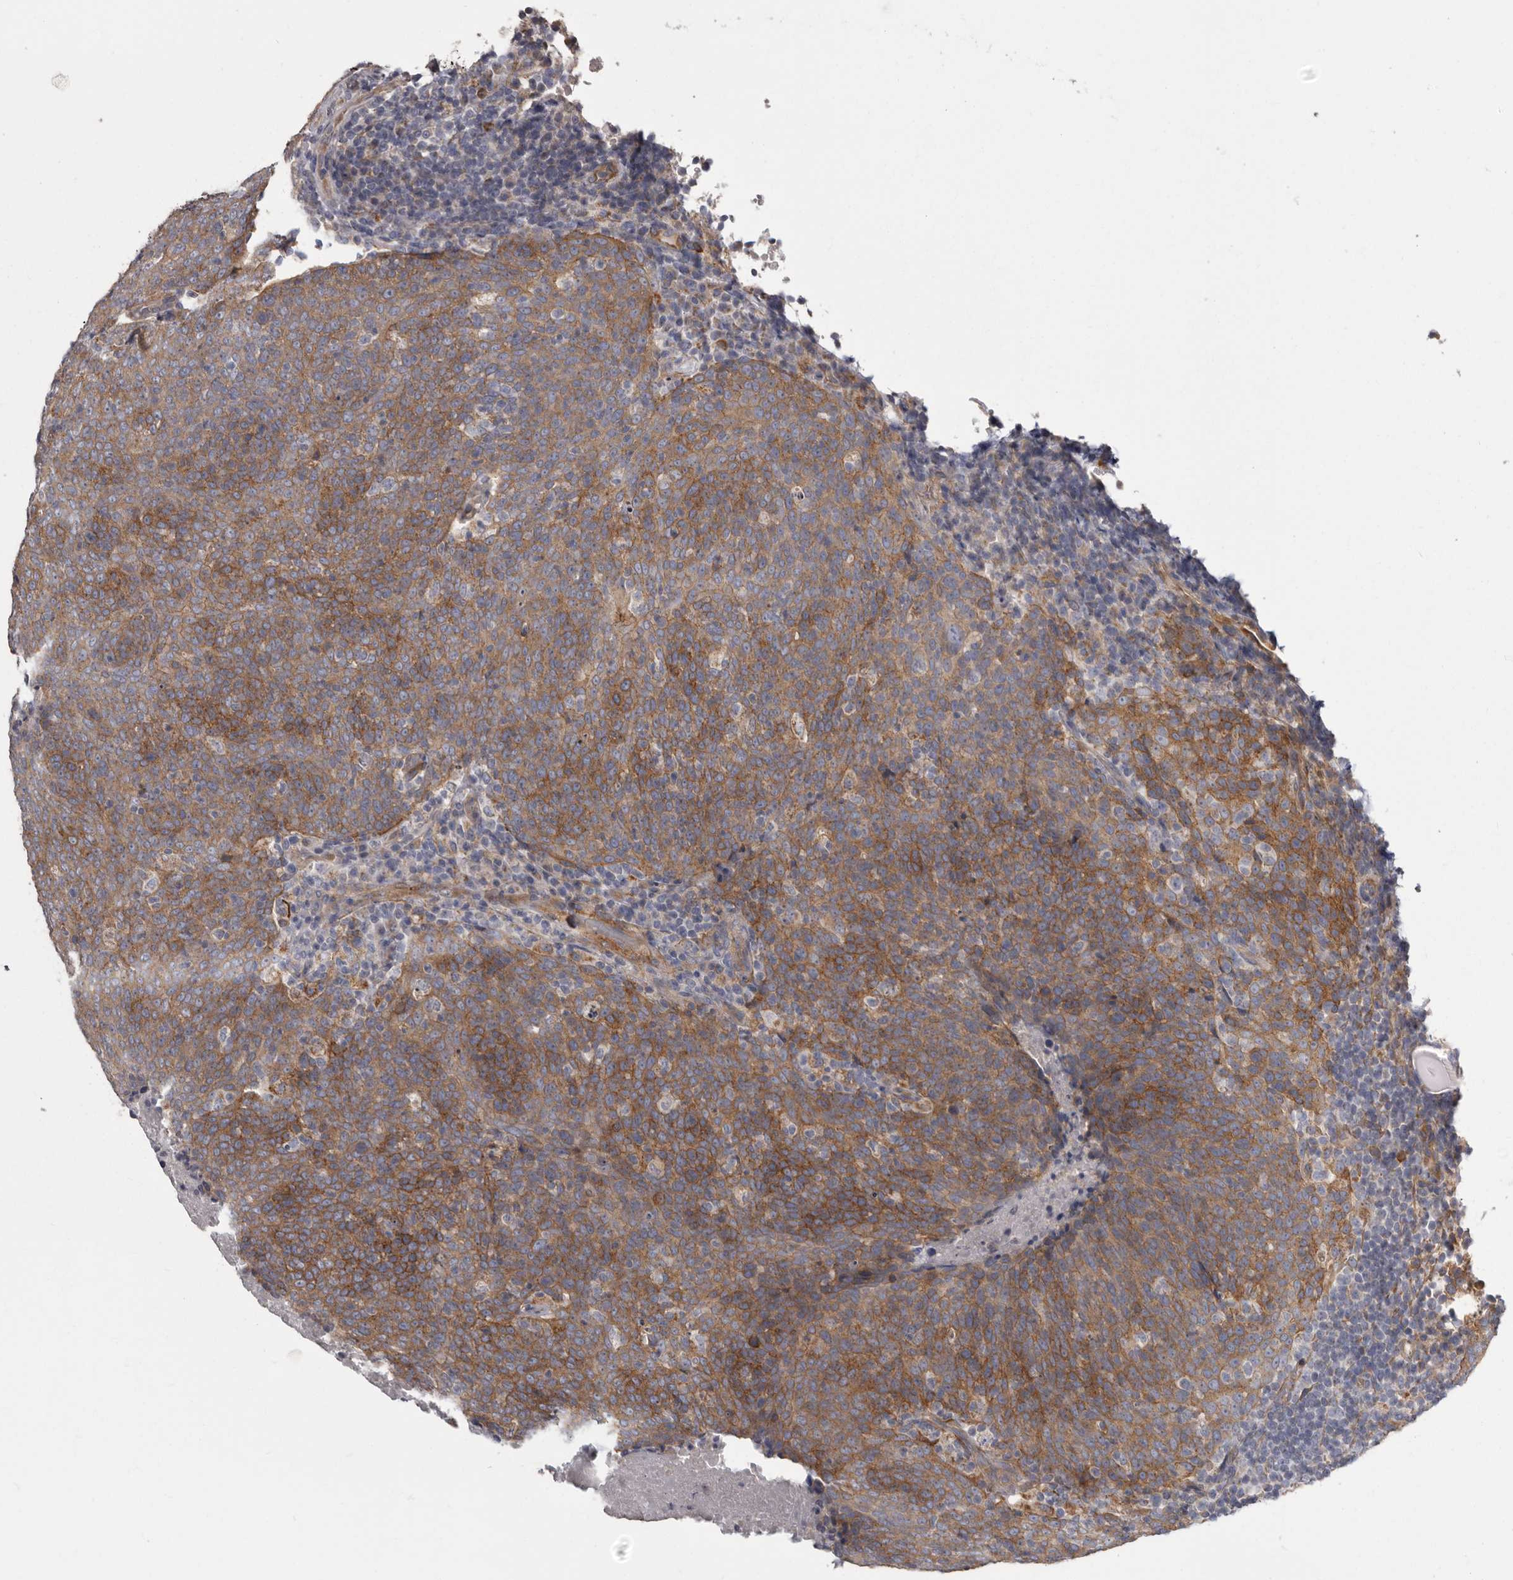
{"staining": {"intensity": "moderate", "quantity": ">75%", "location": "cytoplasmic/membranous"}, "tissue": "head and neck cancer", "cell_type": "Tumor cells", "image_type": "cancer", "snomed": [{"axis": "morphology", "description": "Squamous cell carcinoma, NOS"}, {"axis": "morphology", "description": "Squamous cell carcinoma, metastatic, NOS"}, {"axis": "topography", "description": "Lymph node"}, {"axis": "topography", "description": "Head-Neck"}], "caption": "High-power microscopy captured an immunohistochemistry (IHC) photomicrograph of head and neck cancer, revealing moderate cytoplasmic/membranous positivity in about >75% of tumor cells. Immunohistochemistry stains the protein in brown and the nuclei are stained blue.", "gene": "ENAH", "patient": {"sex": "male", "age": 62}}